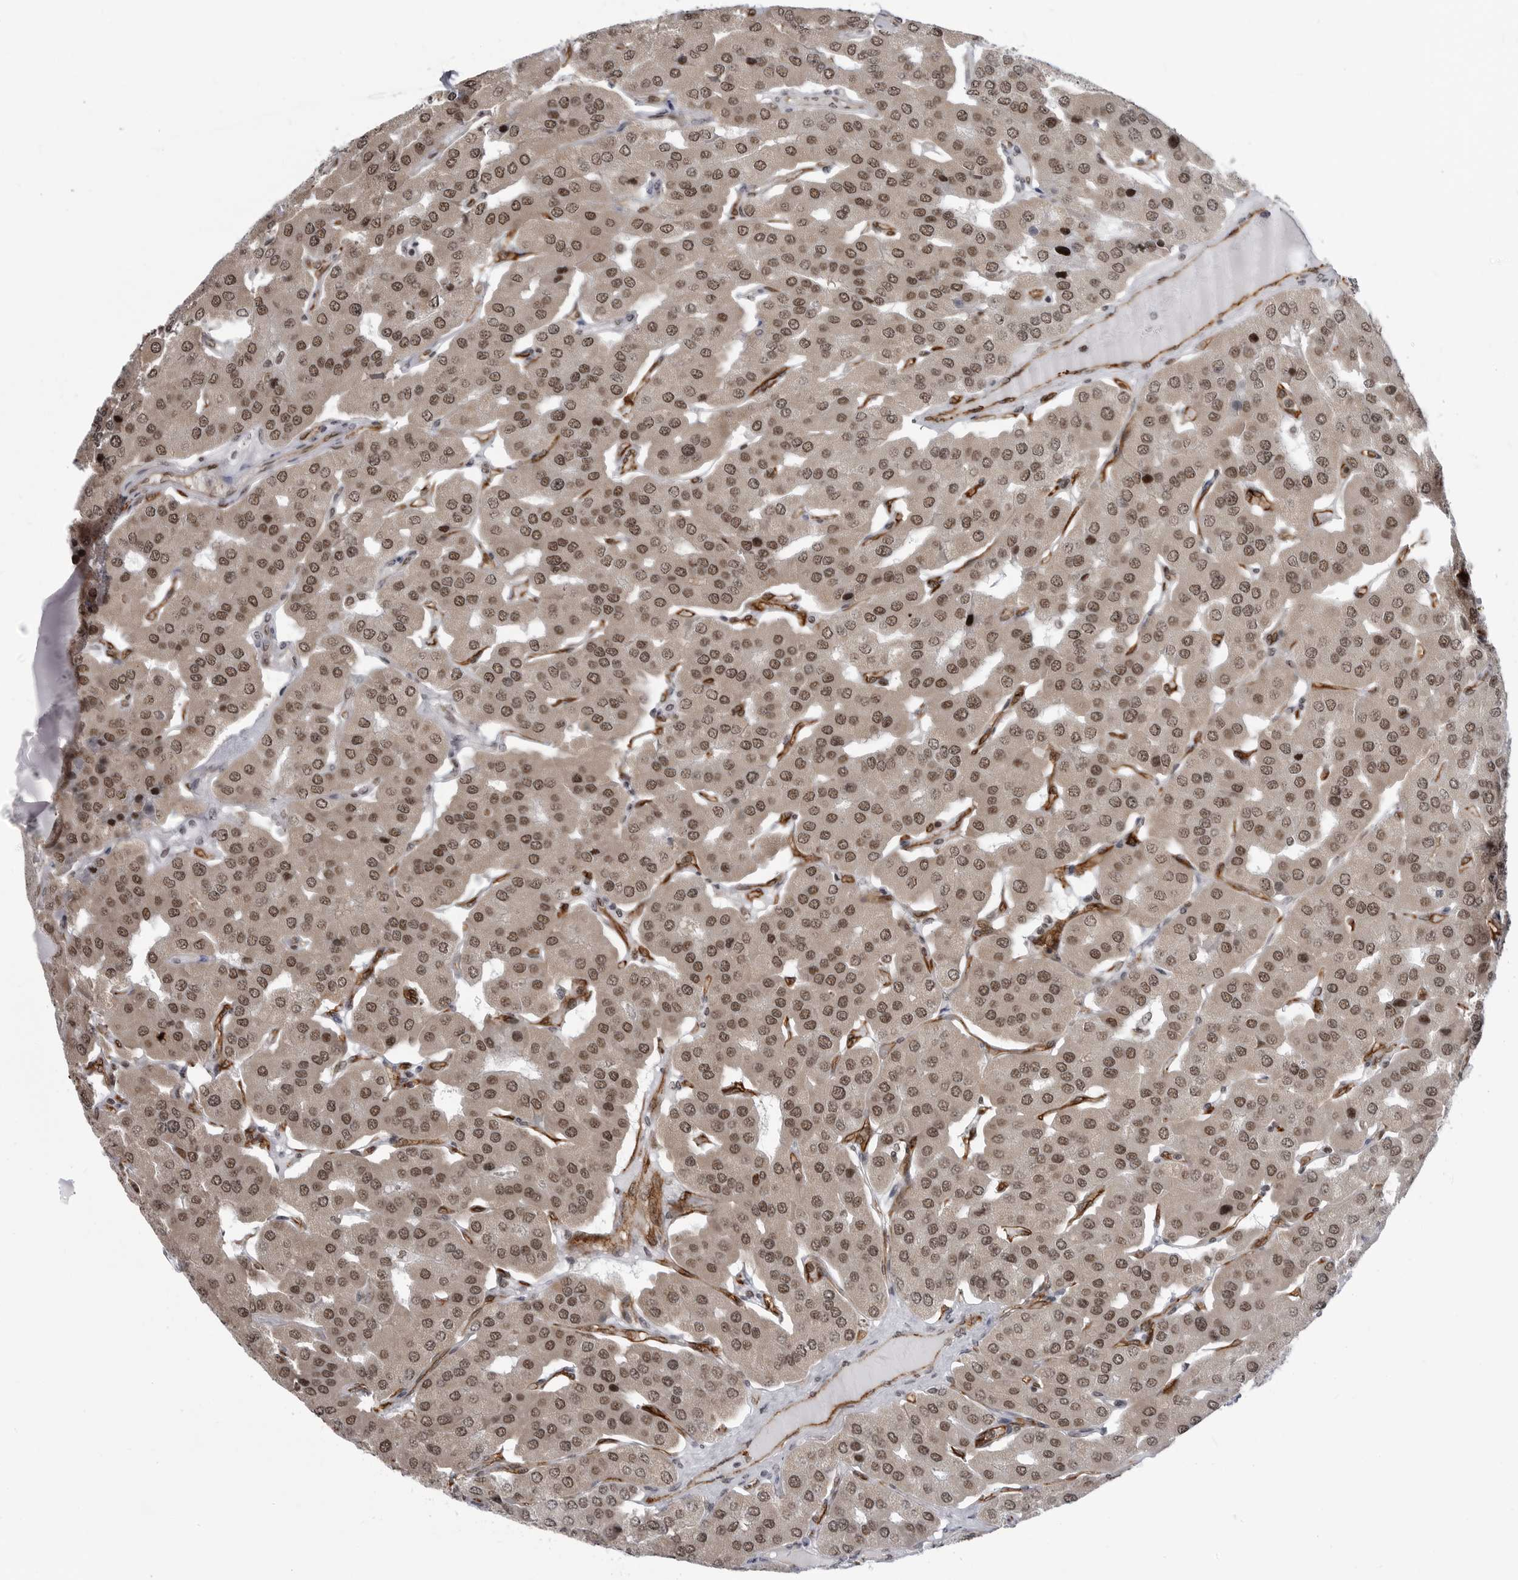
{"staining": {"intensity": "moderate", "quantity": ">75%", "location": "nuclear"}, "tissue": "parathyroid gland", "cell_type": "Glandular cells", "image_type": "normal", "snomed": [{"axis": "morphology", "description": "Normal tissue, NOS"}, {"axis": "morphology", "description": "Adenoma, NOS"}, {"axis": "topography", "description": "Parathyroid gland"}], "caption": "Immunohistochemistry of benign human parathyroid gland displays medium levels of moderate nuclear staining in about >75% of glandular cells. (IHC, brightfield microscopy, high magnification).", "gene": "RNF26", "patient": {"sex": "female", "age": 86}}